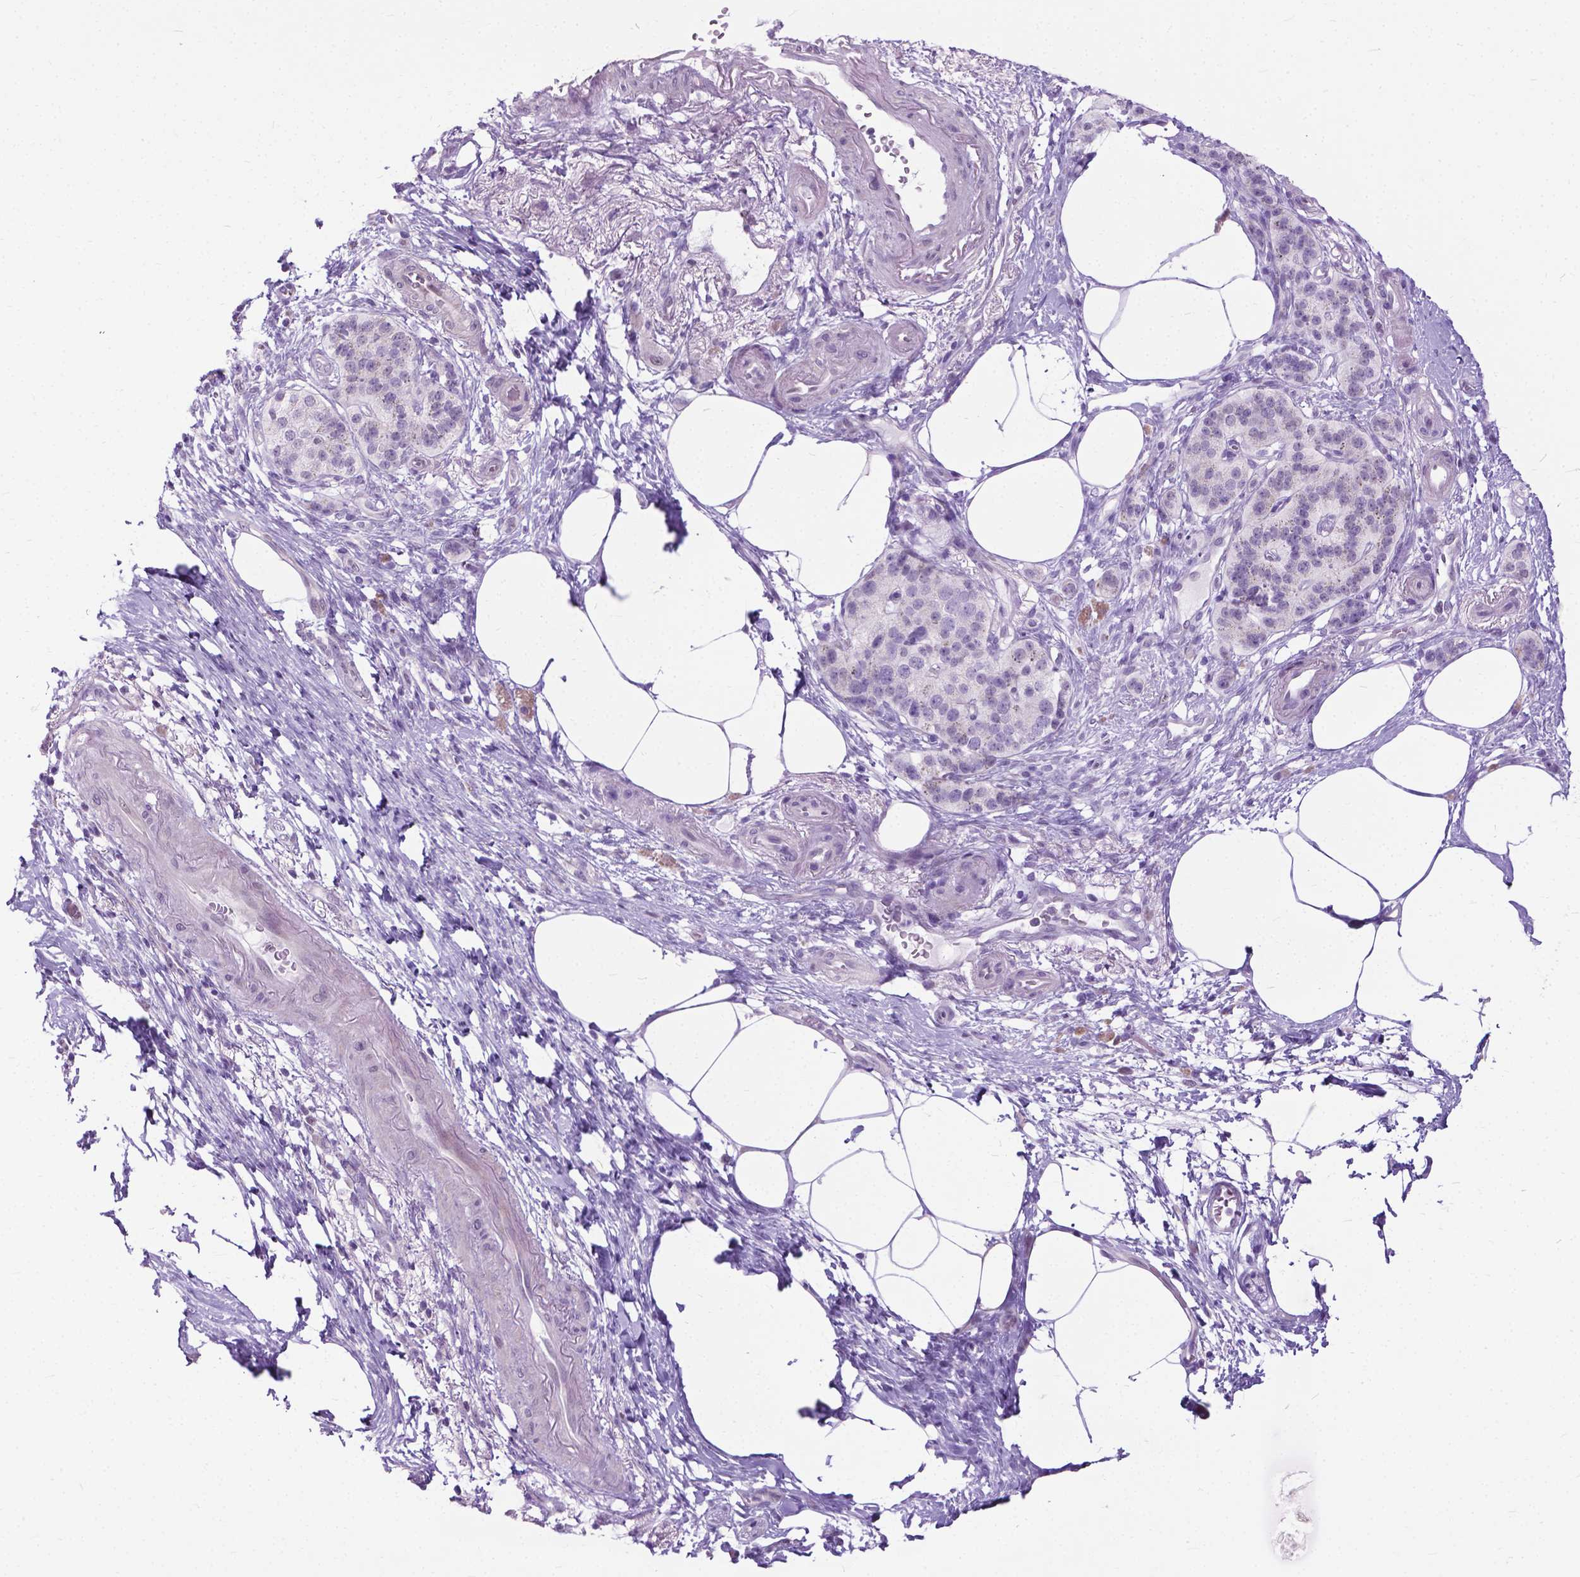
{"staining": {"intensity": "negative", "quantity": "none", "location": "none"}, "tissue": "pancreatic cancer", "cell_type": "Tumor cells", "image_type": "cancer", "snomed": [{"axis": "morphology", "description": "Adenocarcinoma, NOS"}, {"axis": "topography", "description": "Pancreas"}], "caption": "Image shows no protein staining in tumor cells of adenocarcinoma (pancreatic) tissue.", "gene": "APCDD1L", "patient": {"sex": "female", "age": 72}}